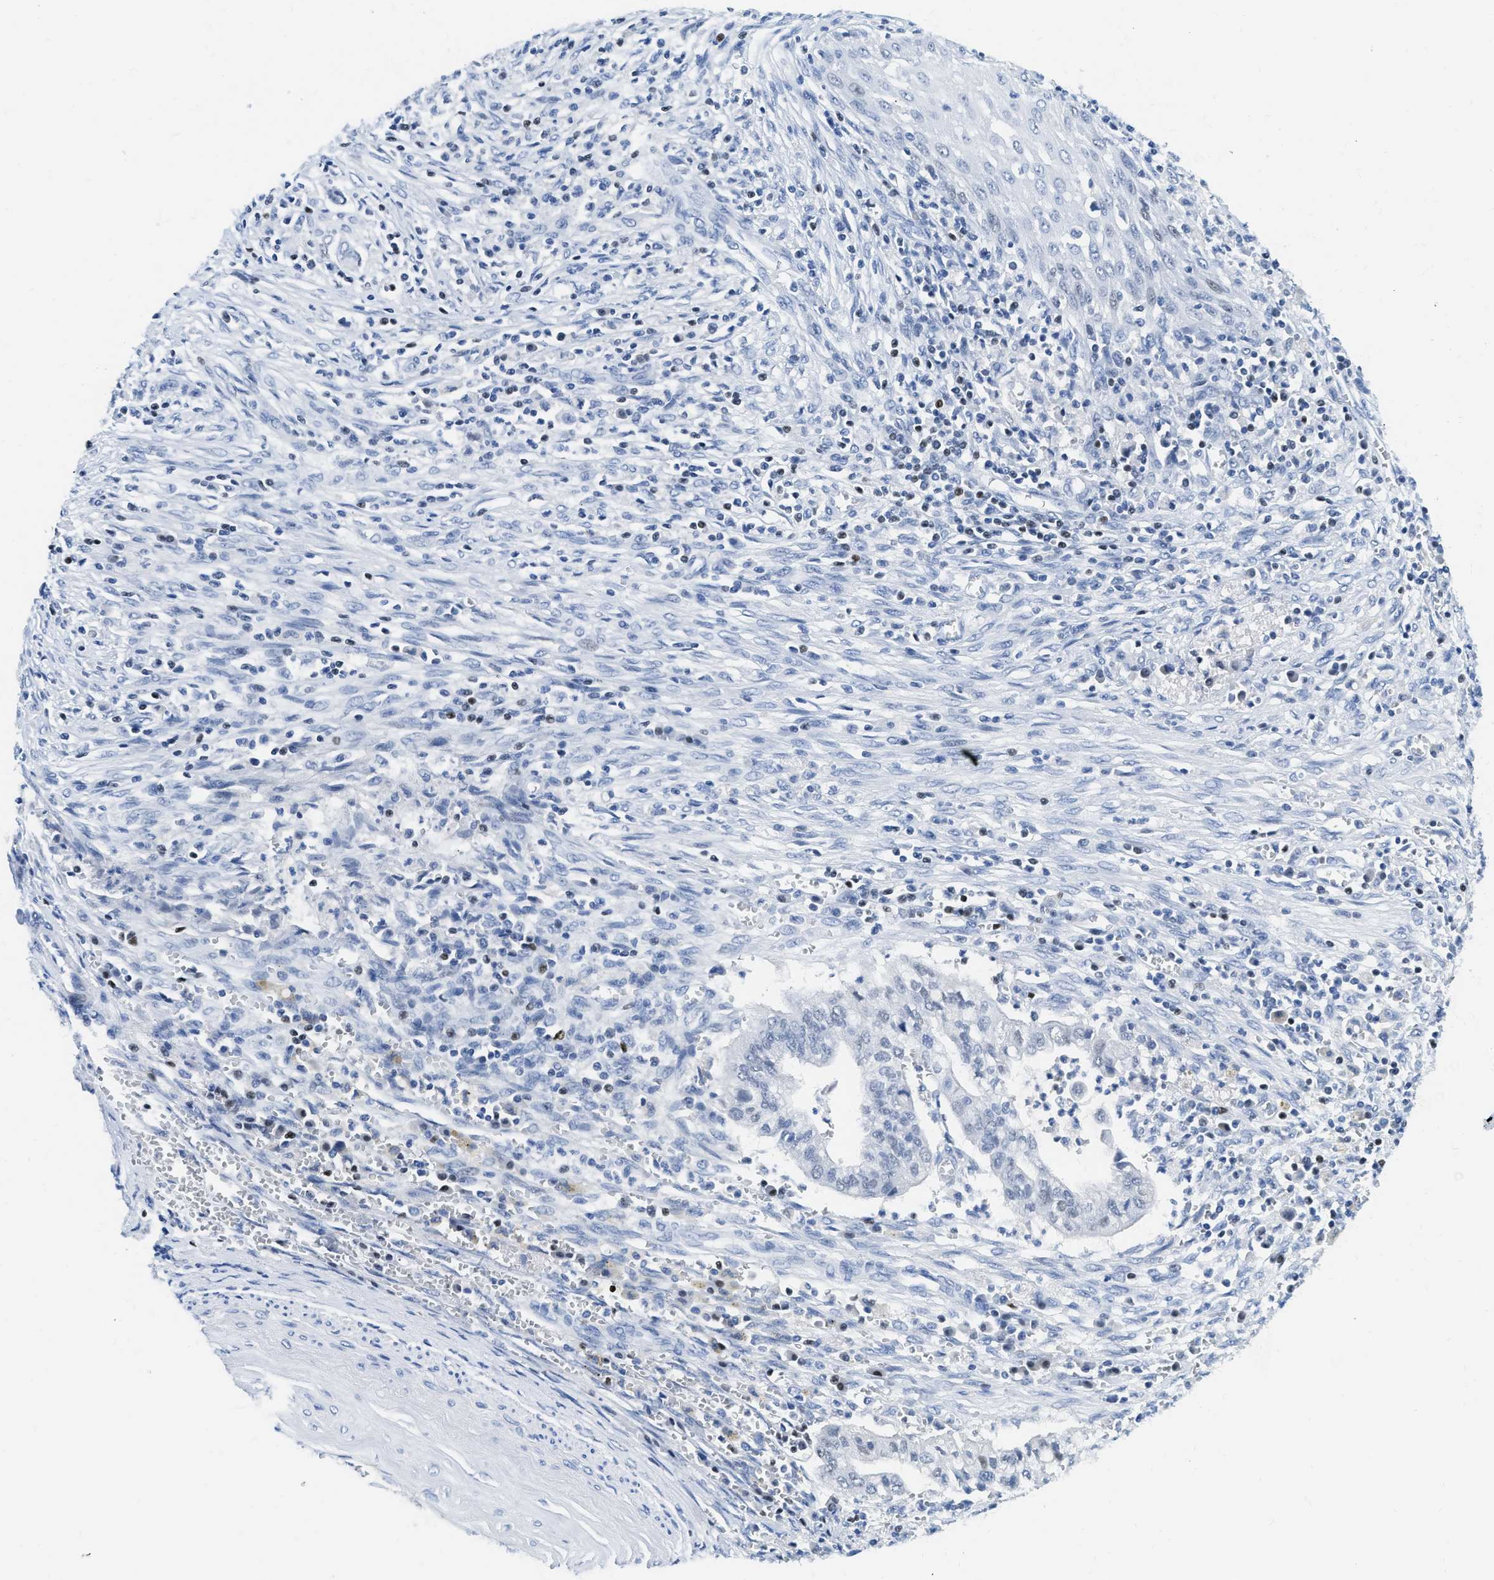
{"staining": {"intensity": "negative", "quantity": "none", "location": "none"}, "tissue": "cervical cancer", "cell_type": "Tumor cells", "image_type": "cancer", "snomed": [{"axis": "morphology", "description": "Adenocarcinoma, NOS"}, {"axis": "topography", "description": "Cervix"}], "caption": "DAB (3,3'-diaminobenzidine) immunohistochemical staining of cervical cancer (adenocarcinoma) shows no significant staining in tumor cells.", "gene": "TCF7", "patient": {"sex": "female", "age": 44}}